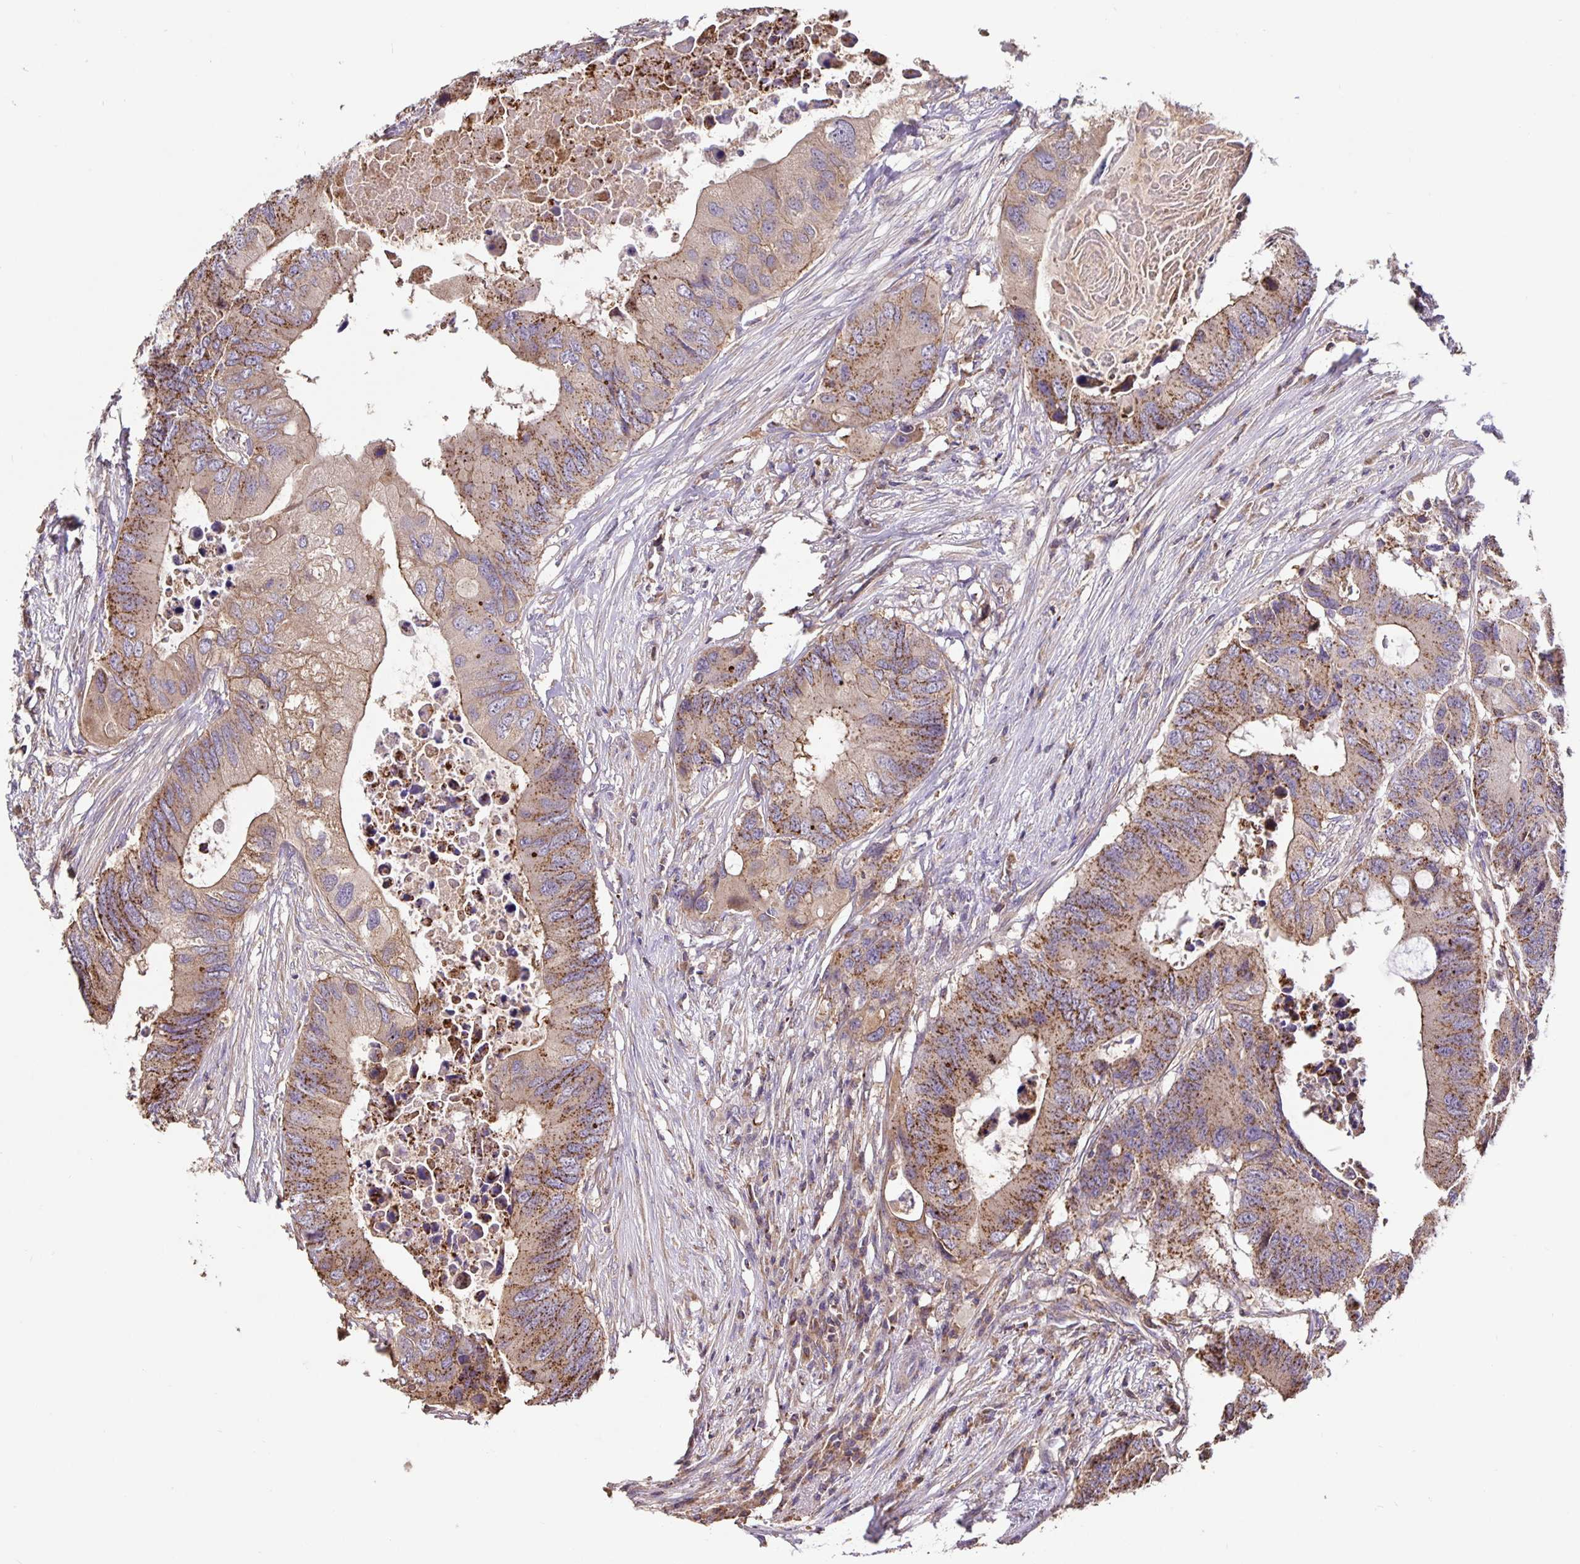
{"staining": {"intensity": "moderate", "quantity": ">75%", "location": "cytoplasmic/membranous"}, "tissue": "colorectal cancer", "cell_type": "Tumor cells", "image_type": "cancer", "snomed": [{"axis": "morphology", "description": "Adenocarcinoma, NOS"}, {"axis": "topography", "description": "Colon"}], "caption": "High-power microscopy captured an IHC histopathology image of colorectal cancer, revealing moderate cytoplasmic/membranous positivity in about >75% of tumor cells.", "gene": "TMEM71", "patient": {"sex": "male", "age": 71}}